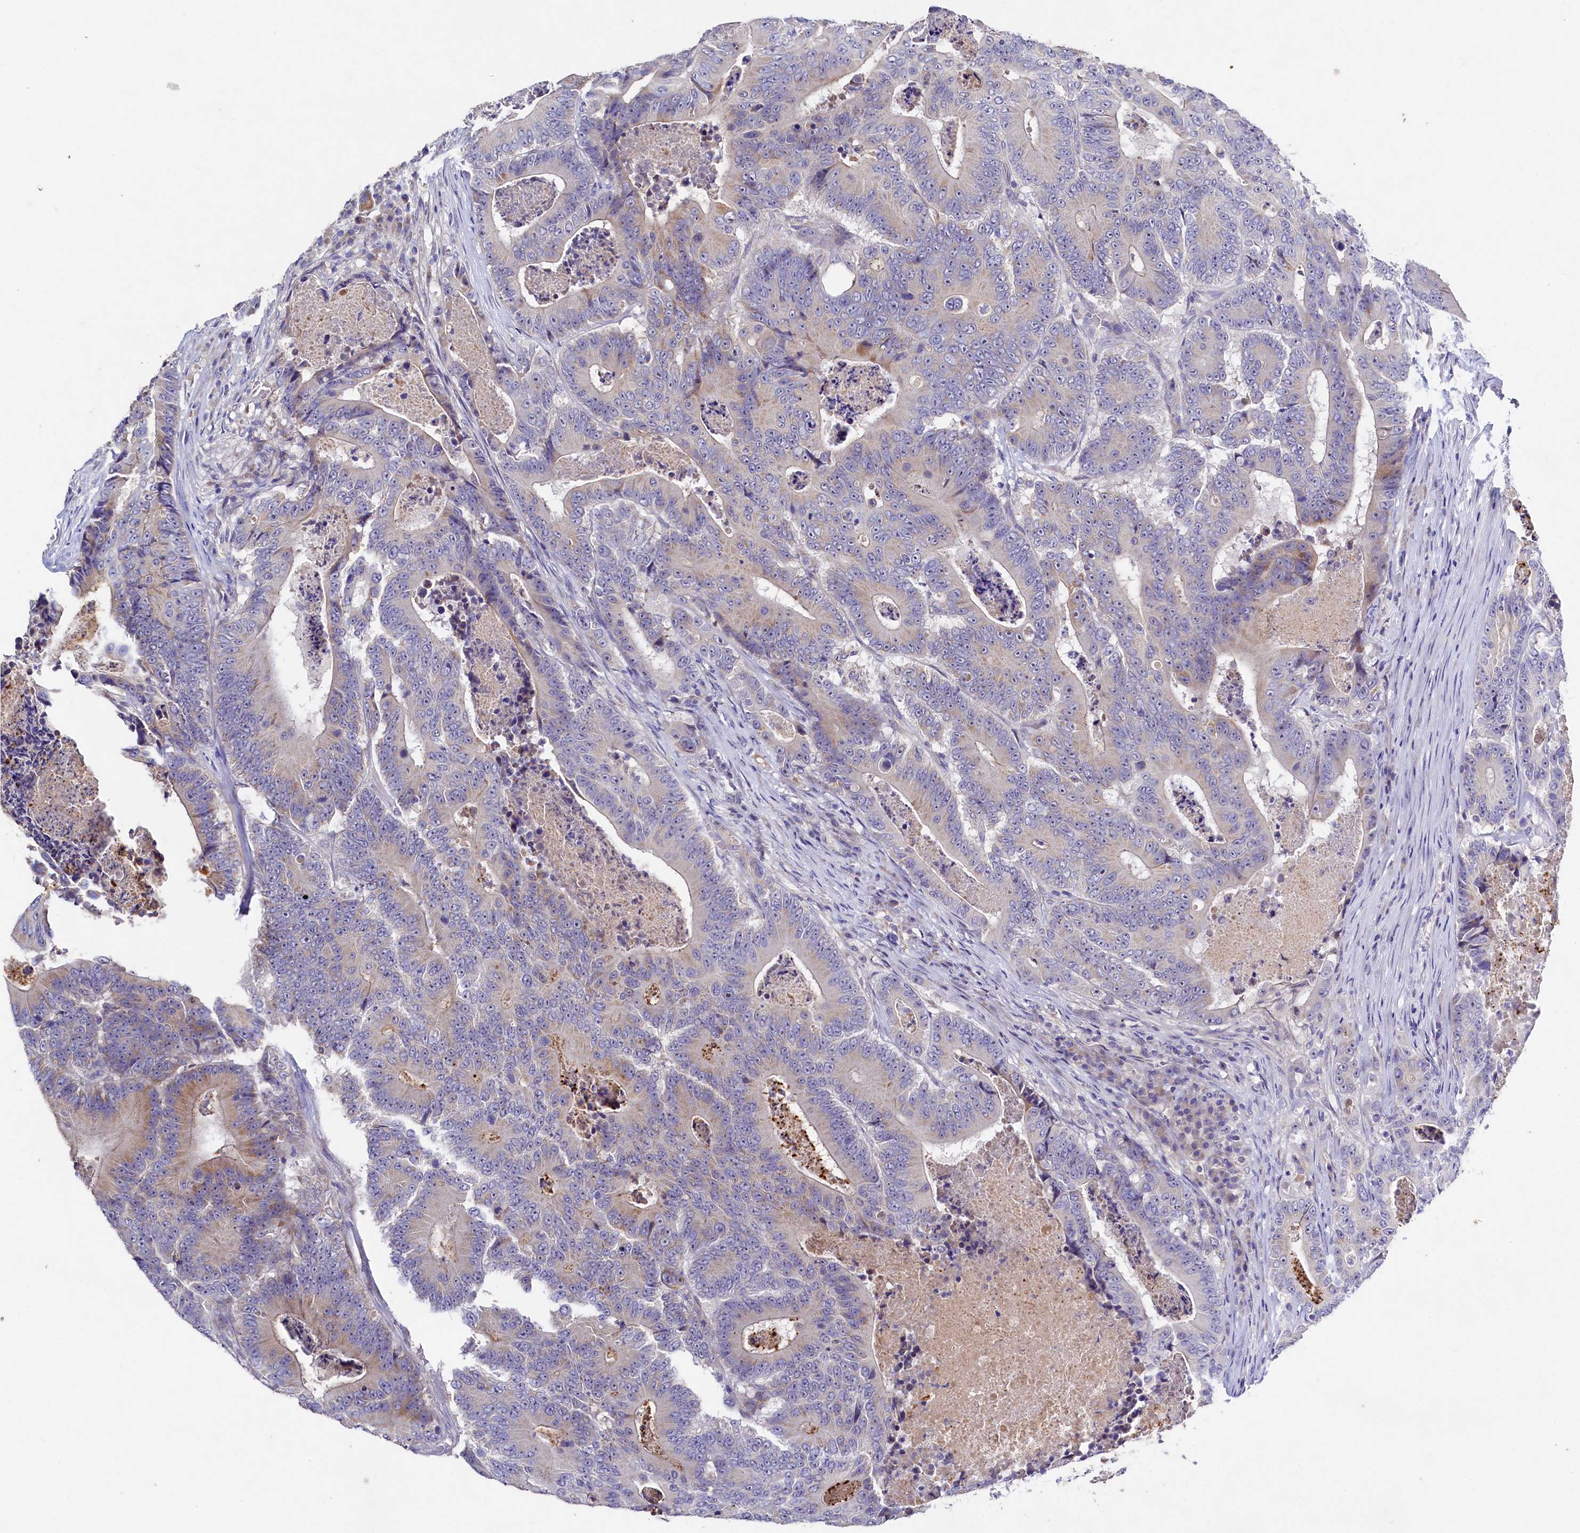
{"staining": {"intensity": "weak", "quantity": "<25%", "location": "cytoplasmic/membranous"}, "tissue": "colorectal cancer", "cell_type": "Tumor cells", "image_type": "cancer", "snomed": [{"axis": "morphology", "description": "Adenocarcinoma, NOS"}, {"axis": "topography", "description": "Colon"}], "caption": "Human colorectal cancer (adenocarcinoma) stained for a protein using immunohistochemistry (IHC) shows no positivity in tumor cells.", "gene": "FXYD6", "patient": {"sex": "male", "age": 83}}